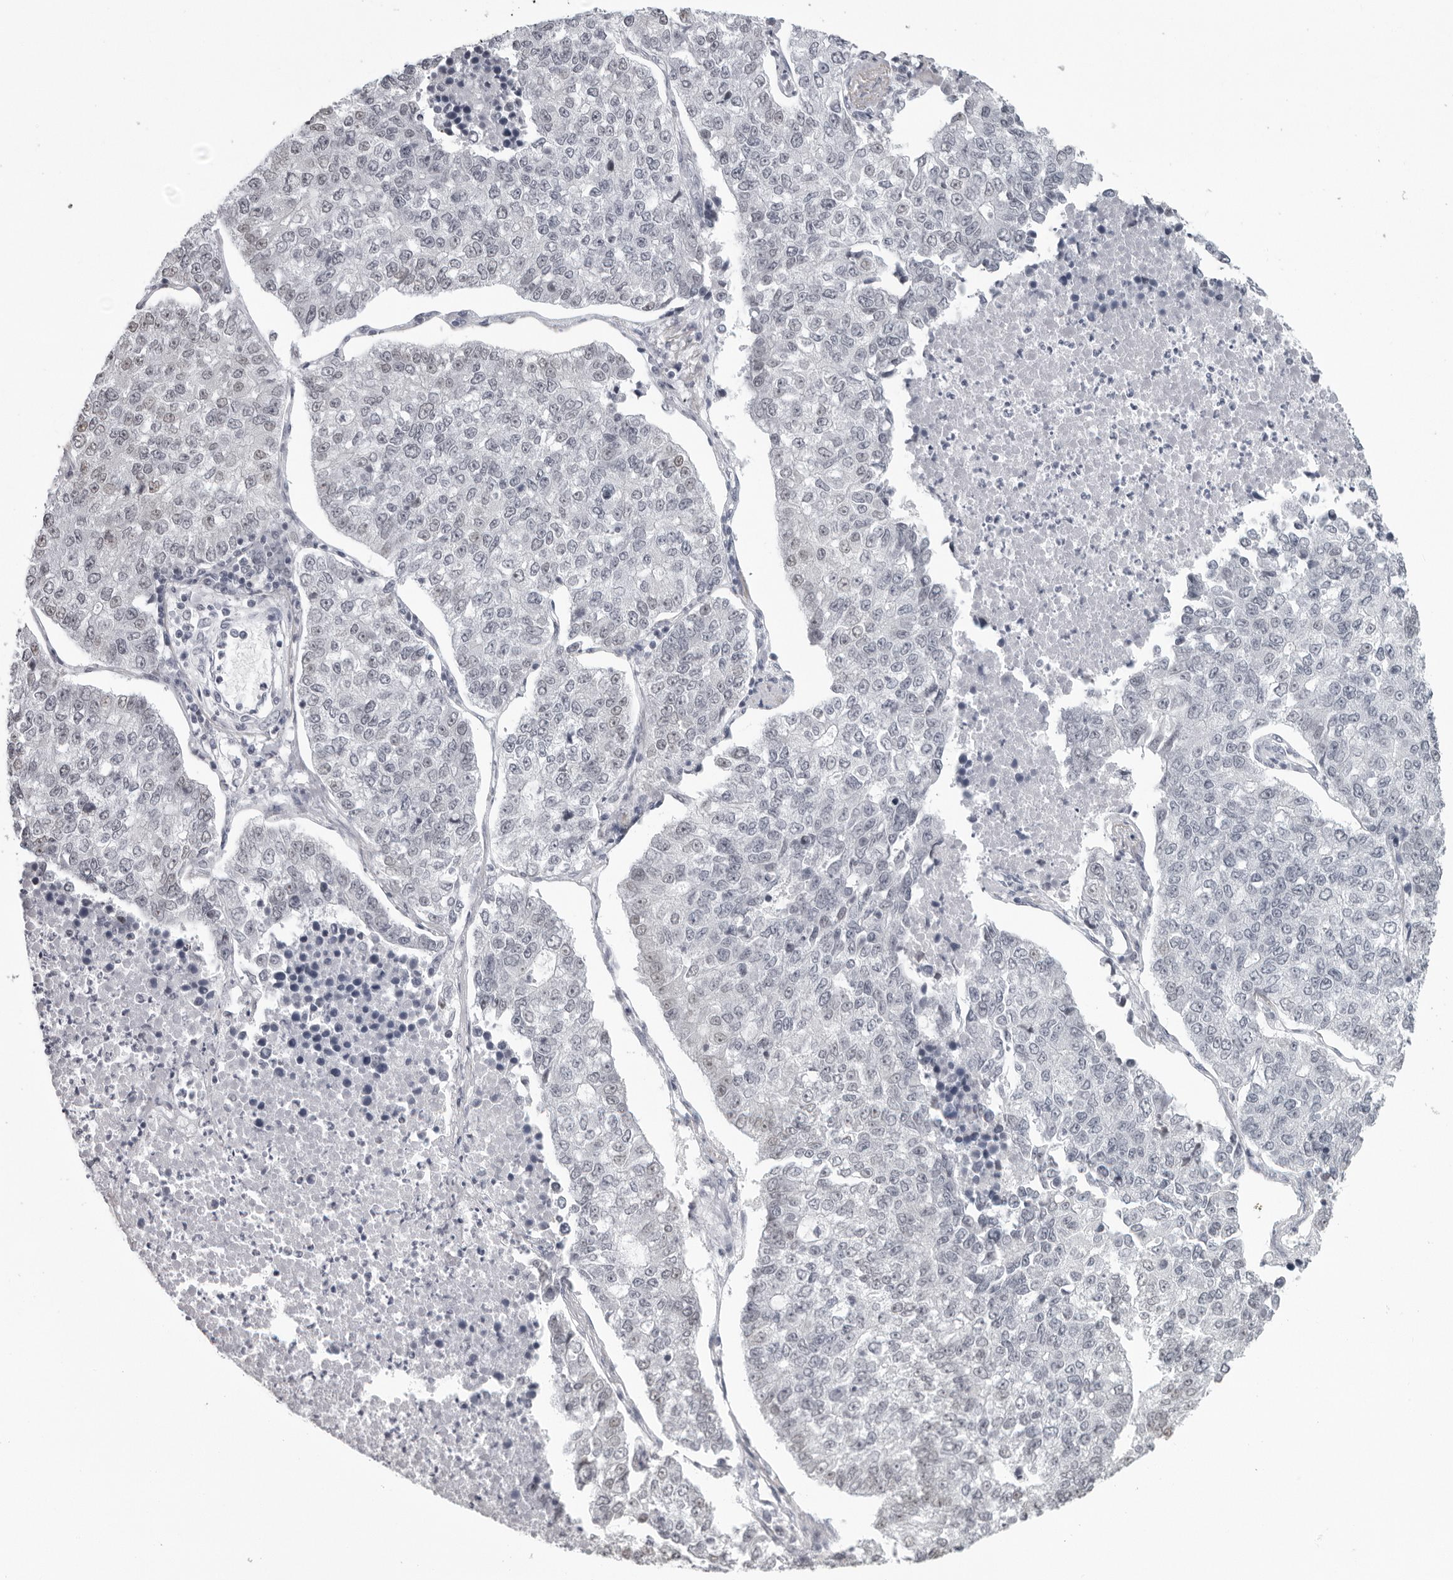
{"staining": {"intensity": "negative", "quantity": "none", "location": "none"}, "tissue": "lung cancer", "cell_type": "Tumor cells", "image_type": "cancer", "snomed": [{"axis": "morphology", "description": "Adenocarcinoma, NOS"}, {"axis": "topography", "description": "Lung"}], "caption": "Tumor cells are negative for brown protein staining in lung cancer (adenocarcinoma).", "gene": "ESPN", "patient": {"sex": "male", "age": 49}}